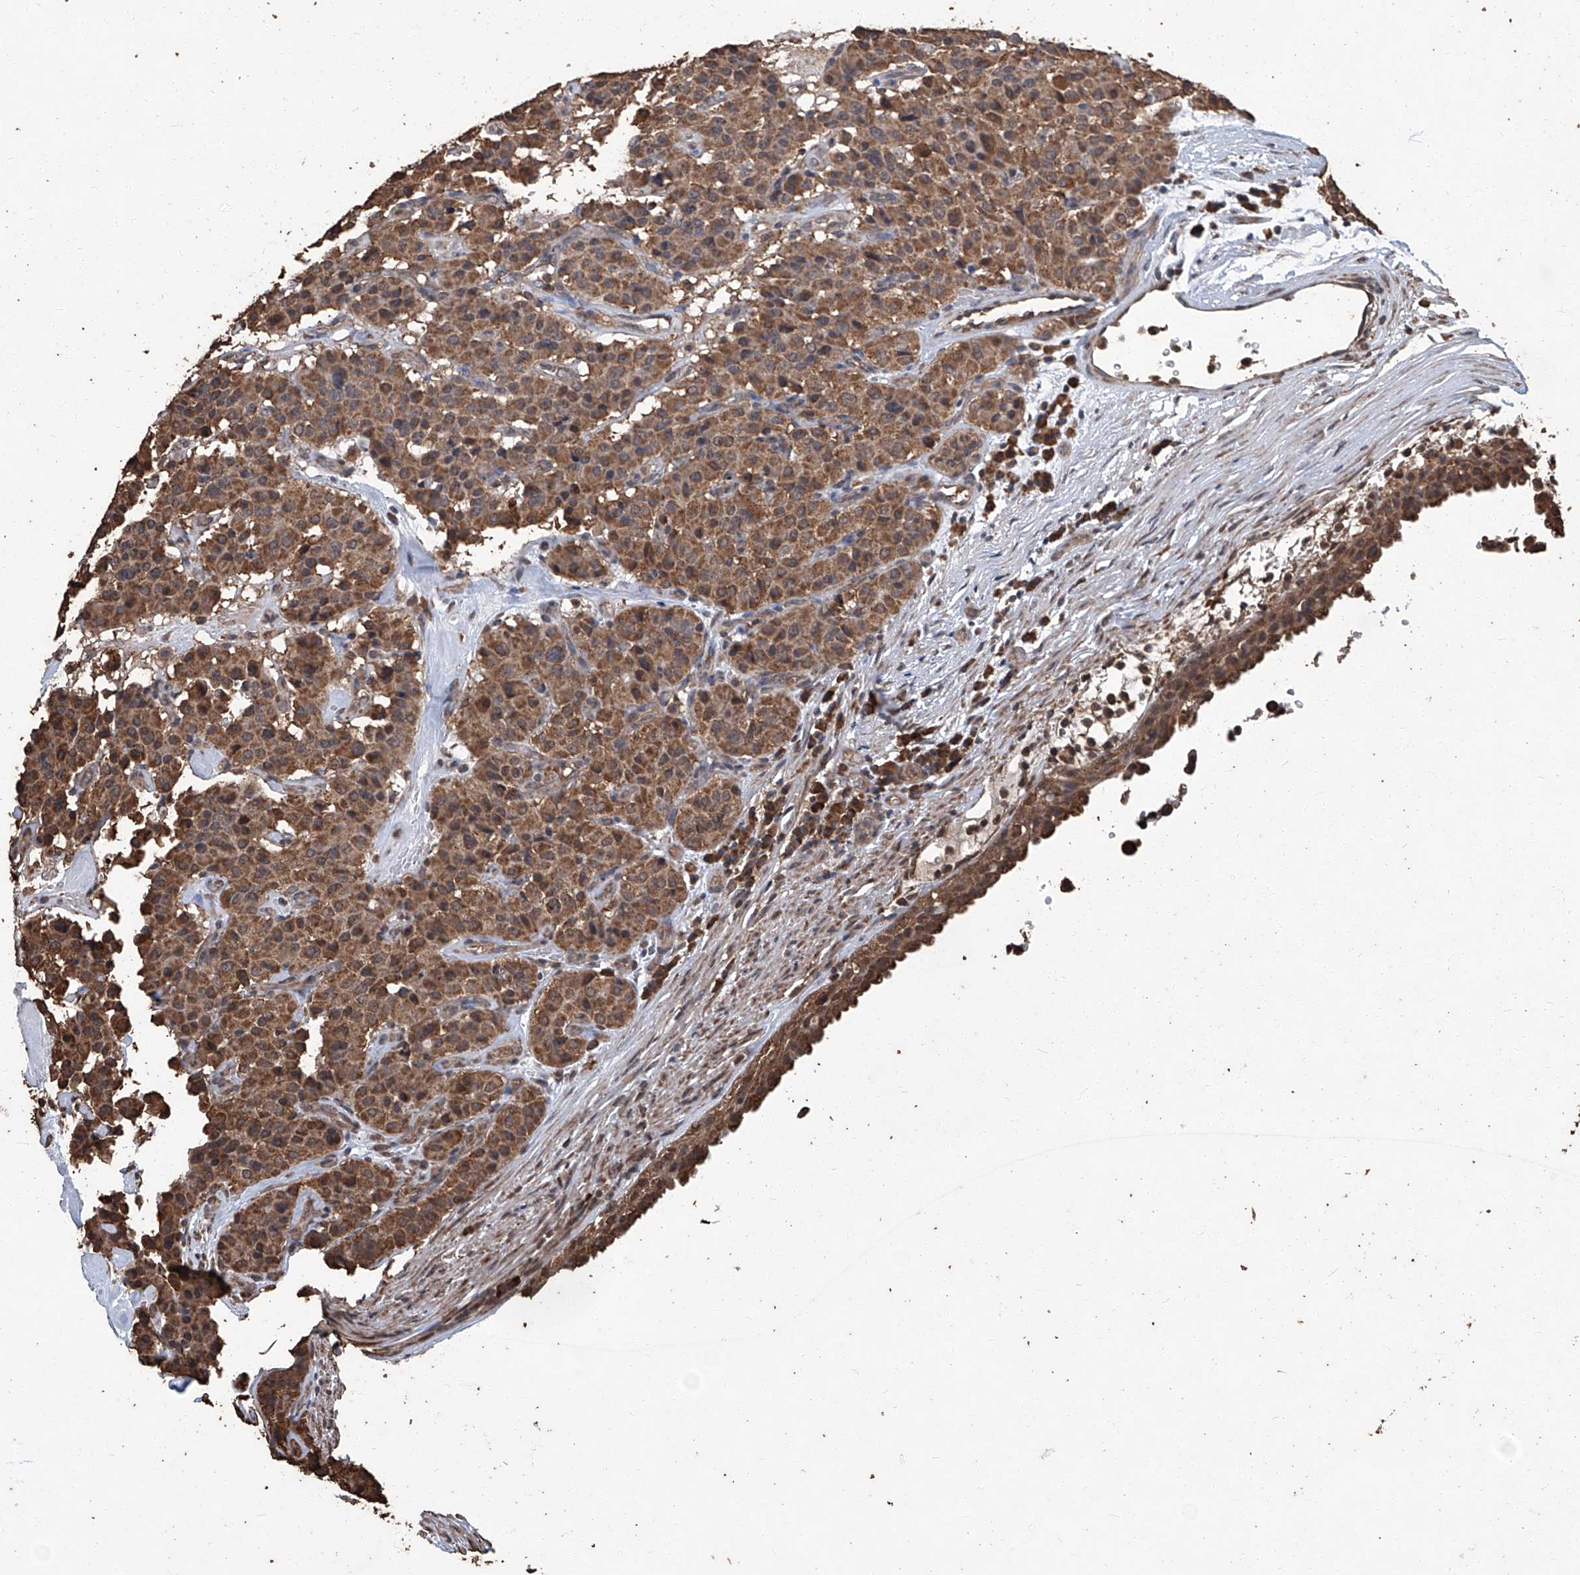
{"staining": {"intensity": "strong", "quantity": ">75%", "location": "cytoplasmic/membranous"}, "tissue": "carcinoid", "cell_type": "Tumor cells", "image_type": "cancer", "snomed": [{"axis": "morphology", "description": "Carcinoid, malignant, NOS"}, {"axis": "topography", "description": "Lung"}], "caption": "Malignant carcinoid was stained to show a protein in brown. There is high levels of strong cytoplasmic/membranous positivity in about >75% of tumor cells.", "gene": "STARD7", "patient": {"sex": "male", "age": 30}}